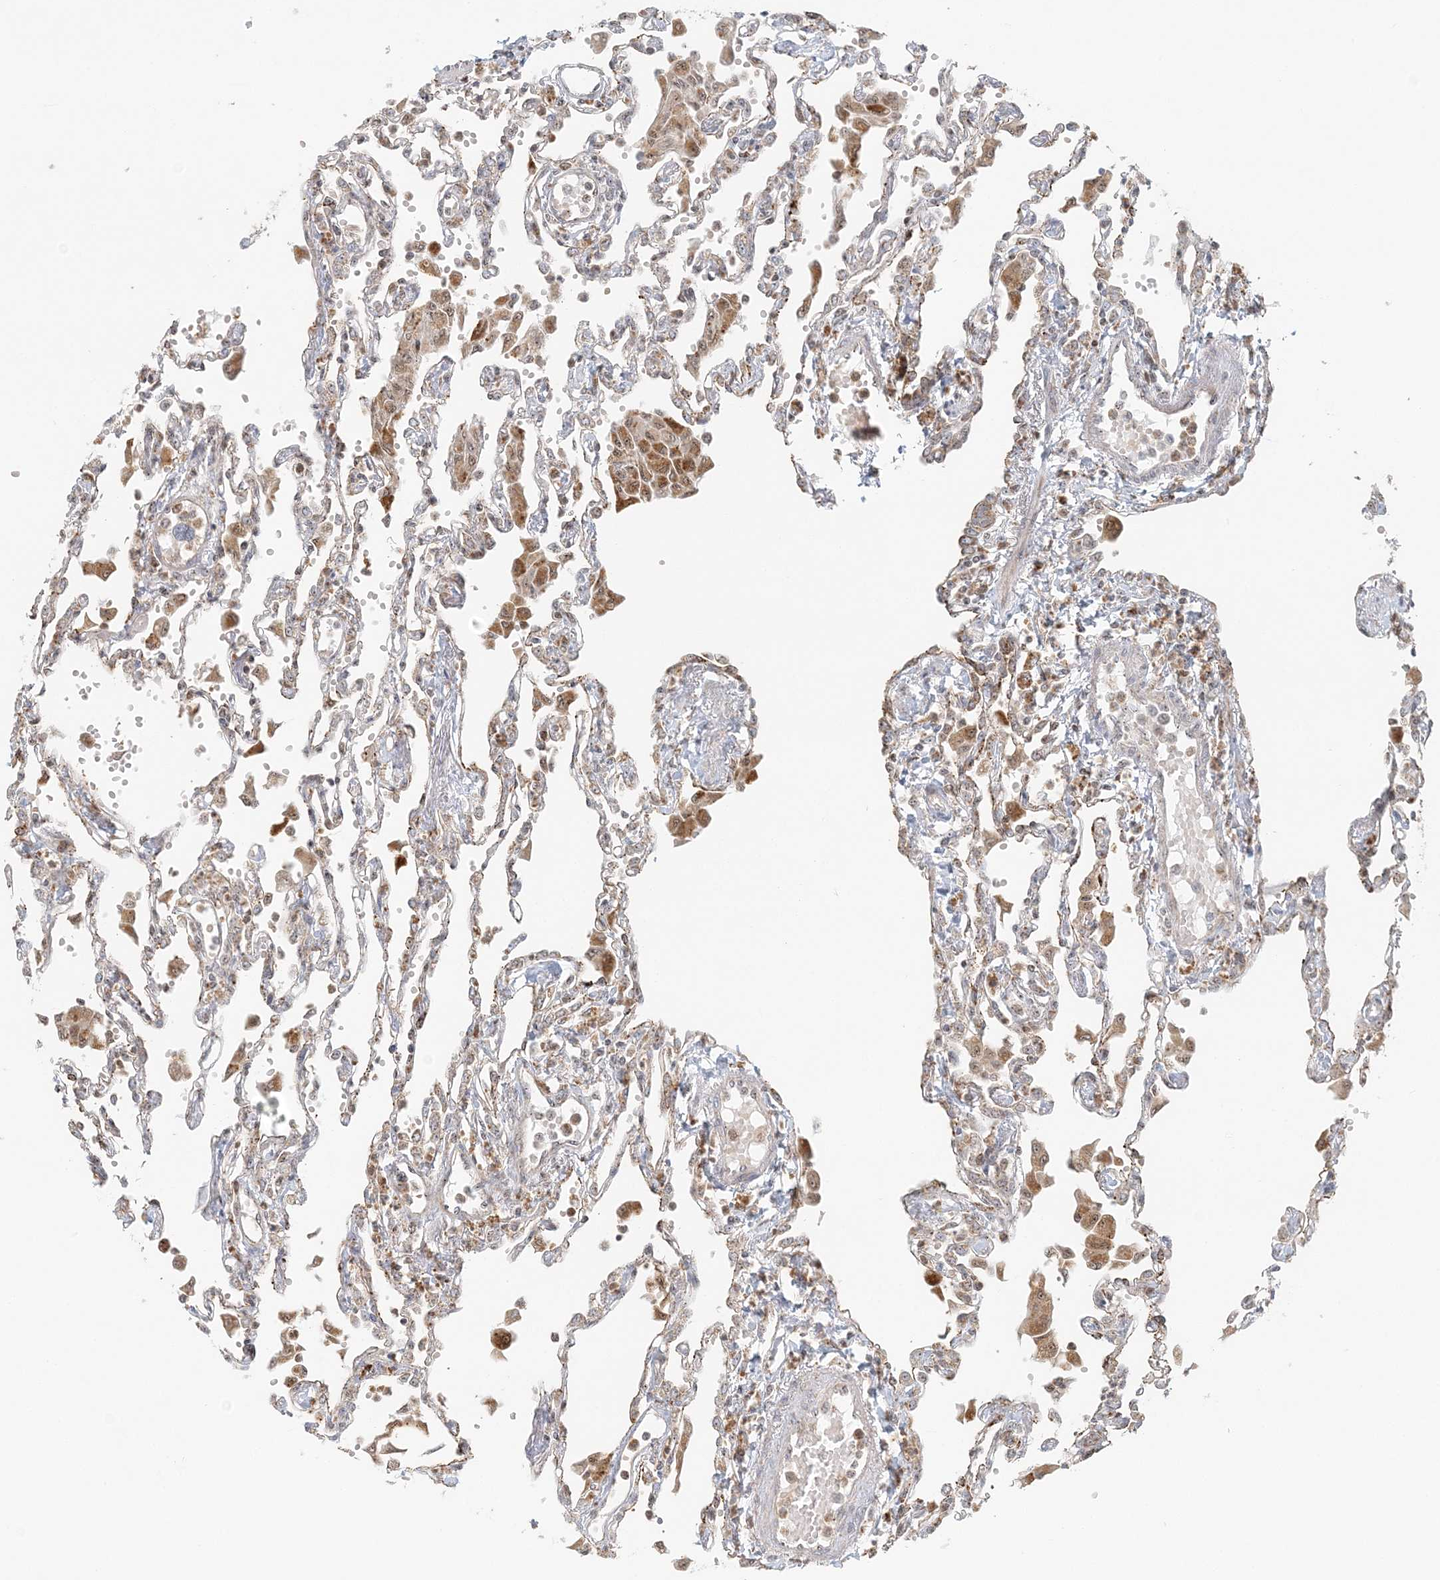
{"staining": {"intensity": "weak", "quantity": "<25%", "location": "nuclear"}, "tissue": "lung", "cell_type": "Alveolar cells", "image_type": "normal", "snomed": [{"axis": "morphology", "description": "Normal tissue, NOS"}, {"axis": "topography", "description": "Bronchus"}, {"axis": "topography", "description": "Lung"}], "caption": "A high-resolution image shows immunohistochemistry (IHC) staining of benign lung, which demonstrates no significant positivity in alveolar cells.", "gene": "UBE2F", "patient": {"sex": "female", "age": 49}}